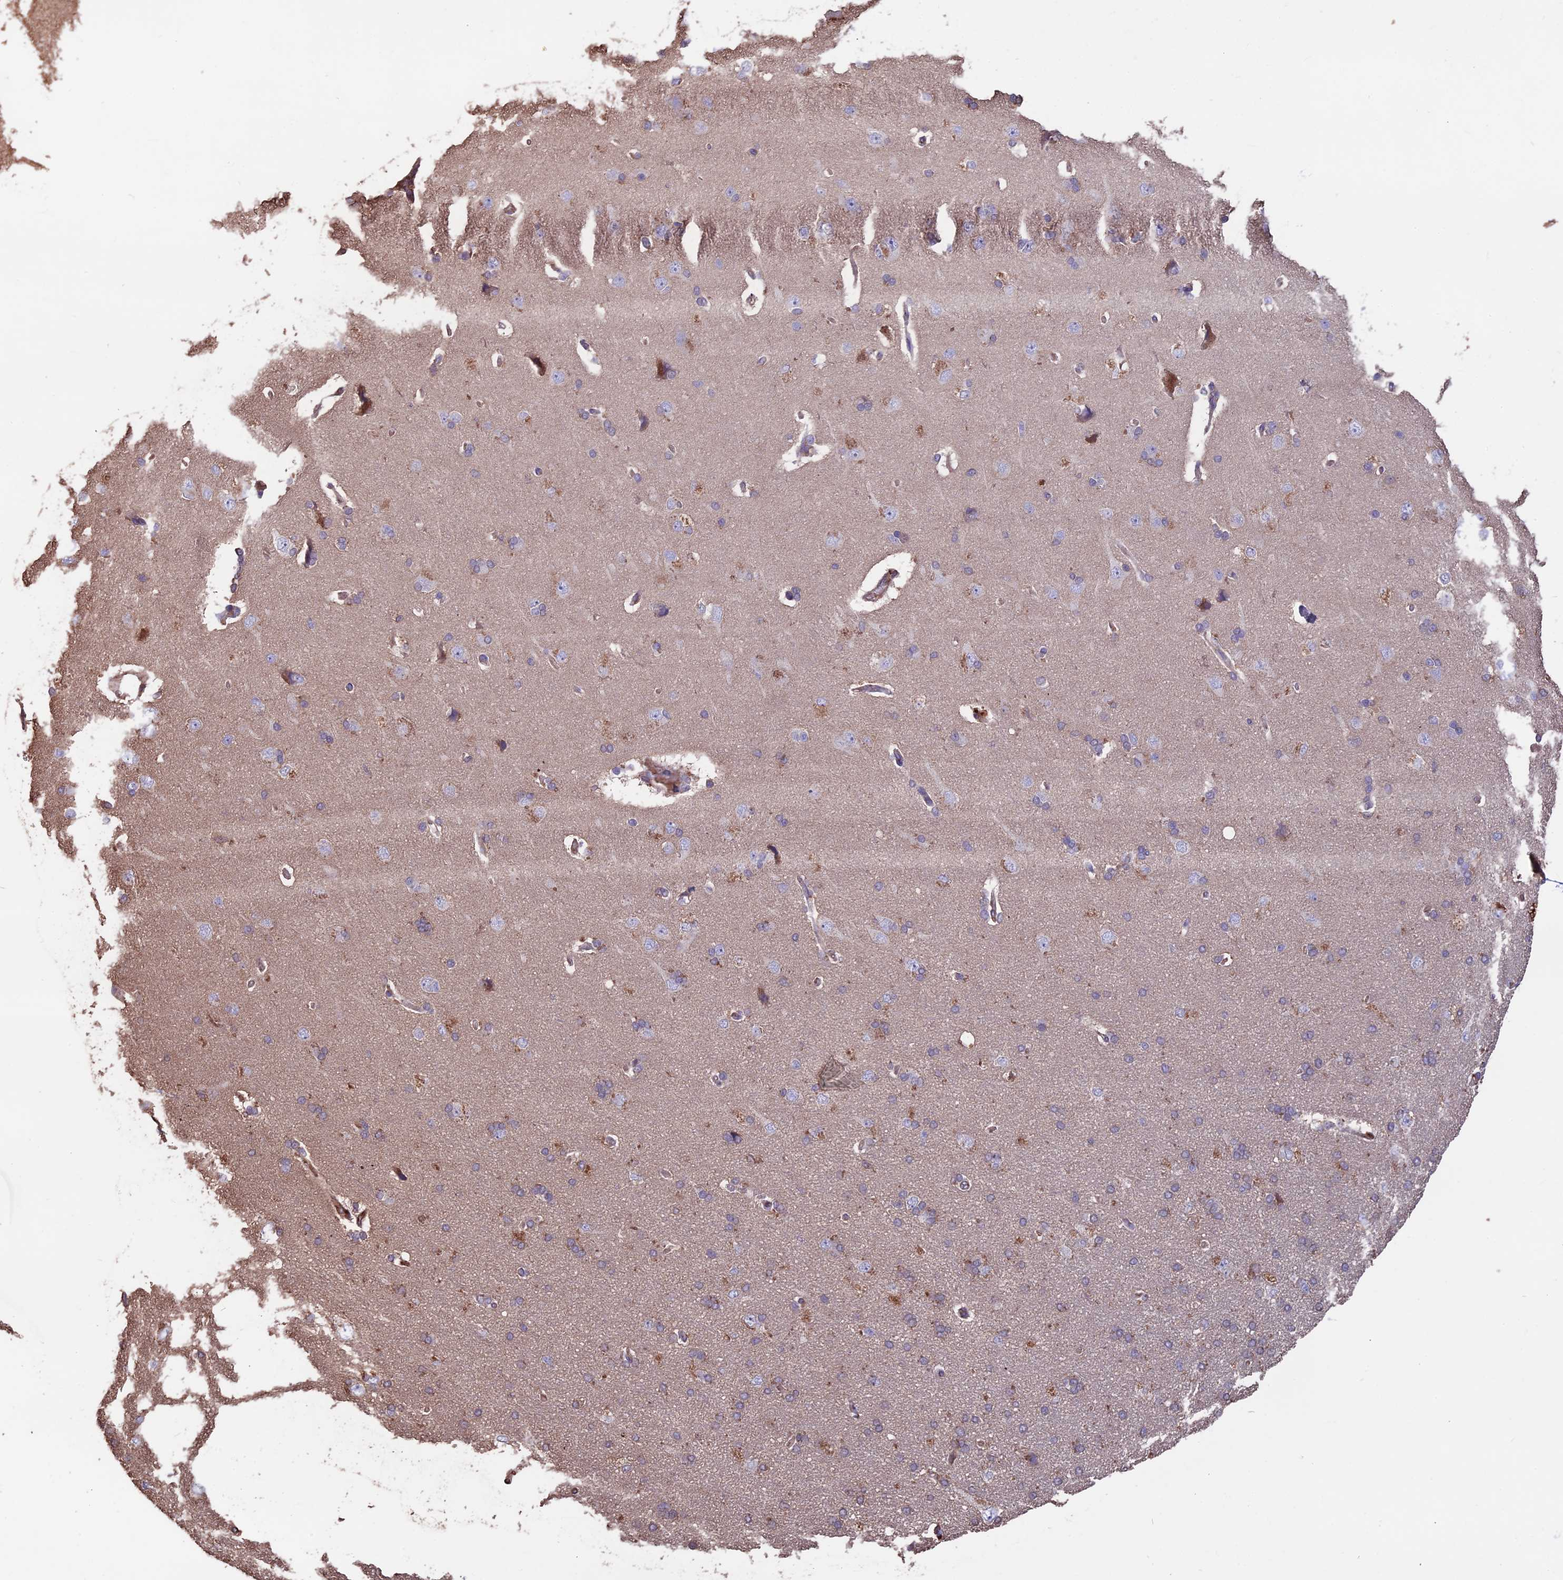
{"staining": {"intensity": "moderate", "quantity": ">75%", "location": "cytoplasmic/membranous"}, "tissue": "cerebral cortex", "cell_type": "Endothelial cells", "image_type": "normal", "snomed": [{"axis": "morphology", "description": "Normal tissue, NOS"}, {"axis": "topography", "description": "Cerebral cortex"}], "caption": "The histopathology image reveals staining of normal cerebral cortex, revealing moderate cytoplasmic/membranous protein expression (brown color) within endothelial cells.", "gene": "SEH1L", "patient": {"sex": "male", "age": 62}}